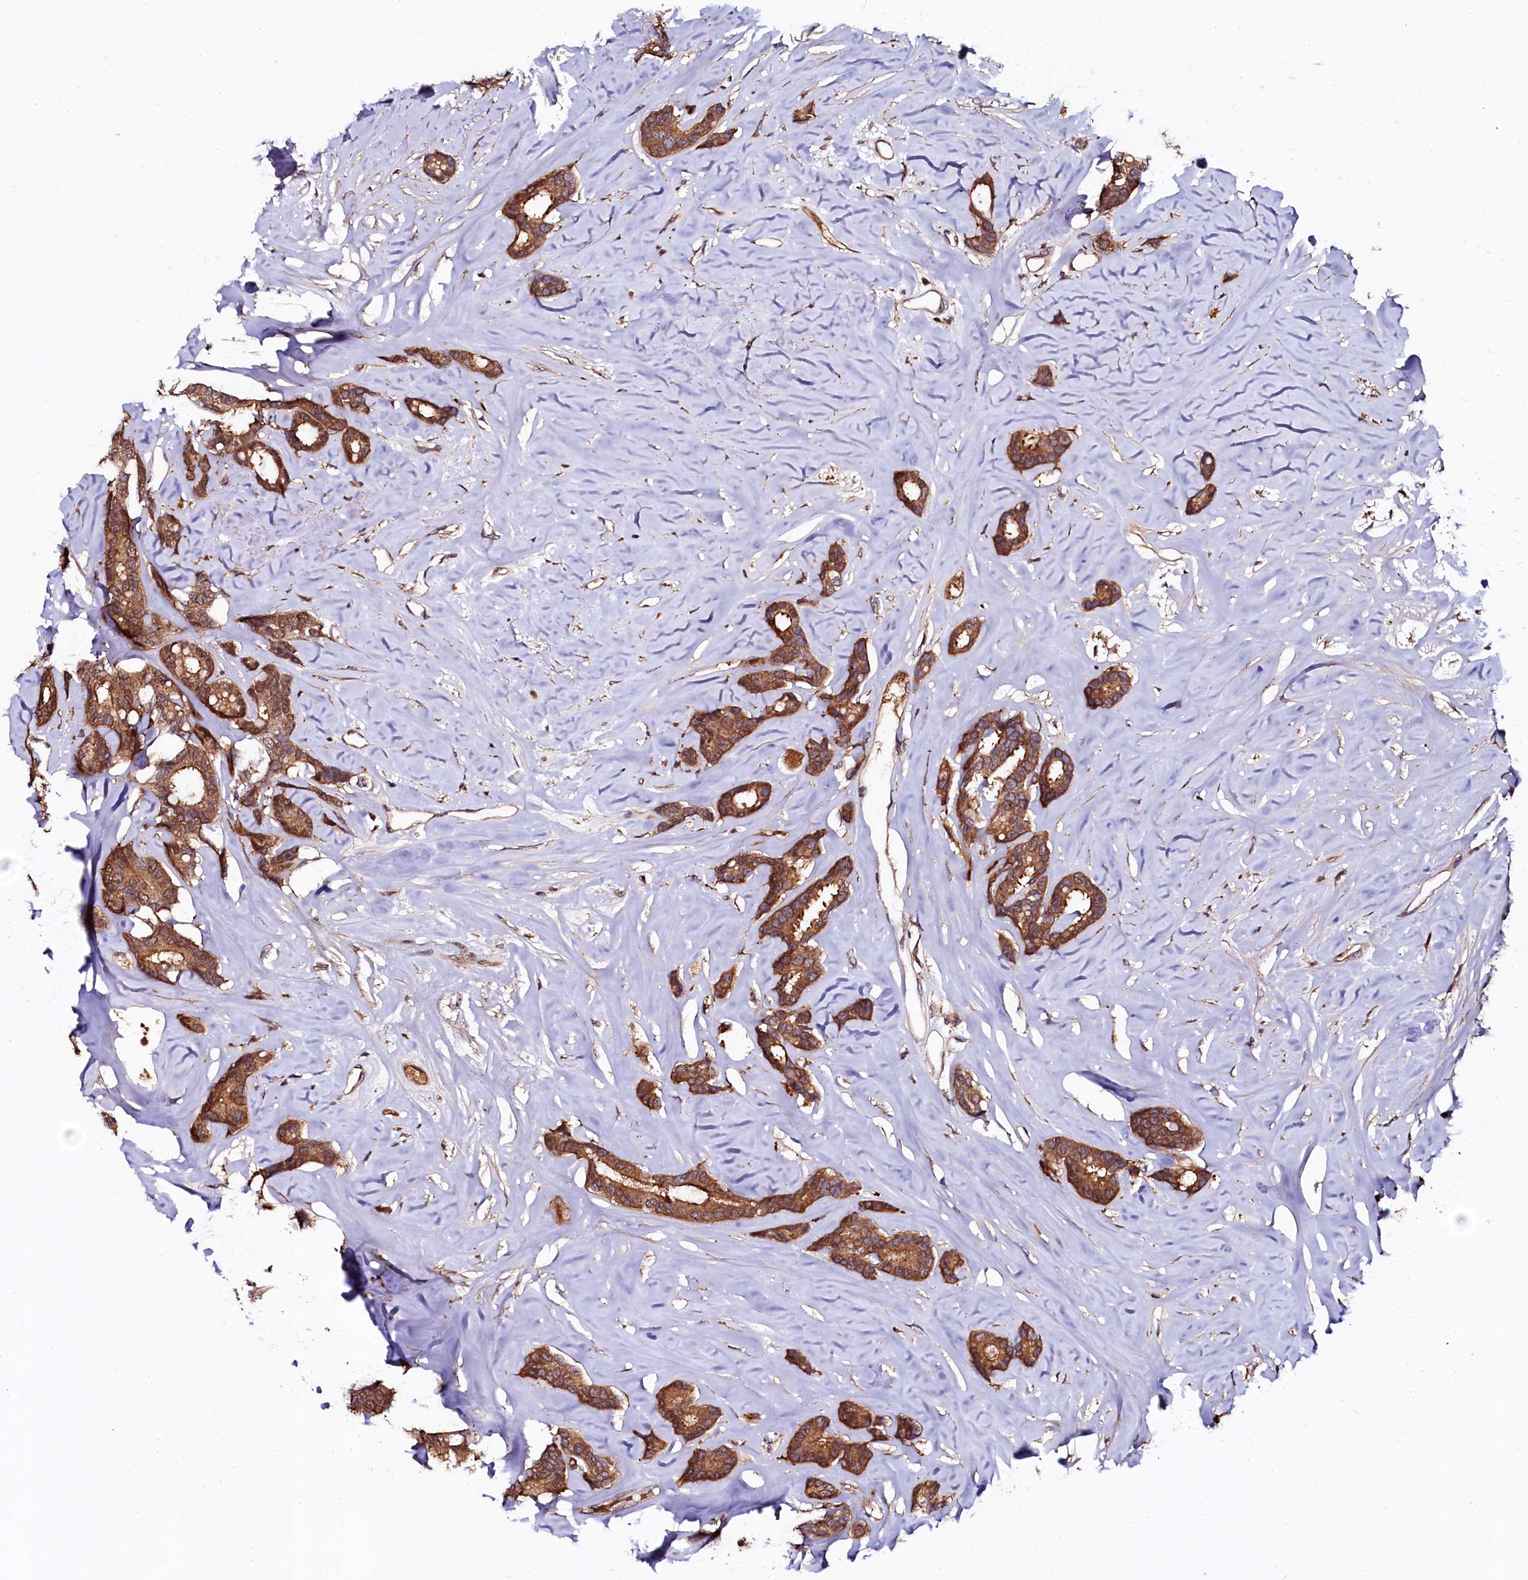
{"staining": {"intensity": "moderate", "quantity": ">75%", "location": "cytoplasmic/membranous"}, "tissue": "breast cancer", "cell_type": "Tumor cells", "image_type": "cancer", "snomed": [{"axis": "morphology", "description": "Duct carcinoma"}, {"axis": "topography", "description": "Breast"}], "caption": "A high-resolution micrograph shows IHC staining of breast cancer (infiltrating ductal carcinoma), which demonstrates moderate cytoplasmic/membranous staining in about >75% of tumor cells.", "gene": "N4BP1", "patient": {"sex": "female", "age": 87}}